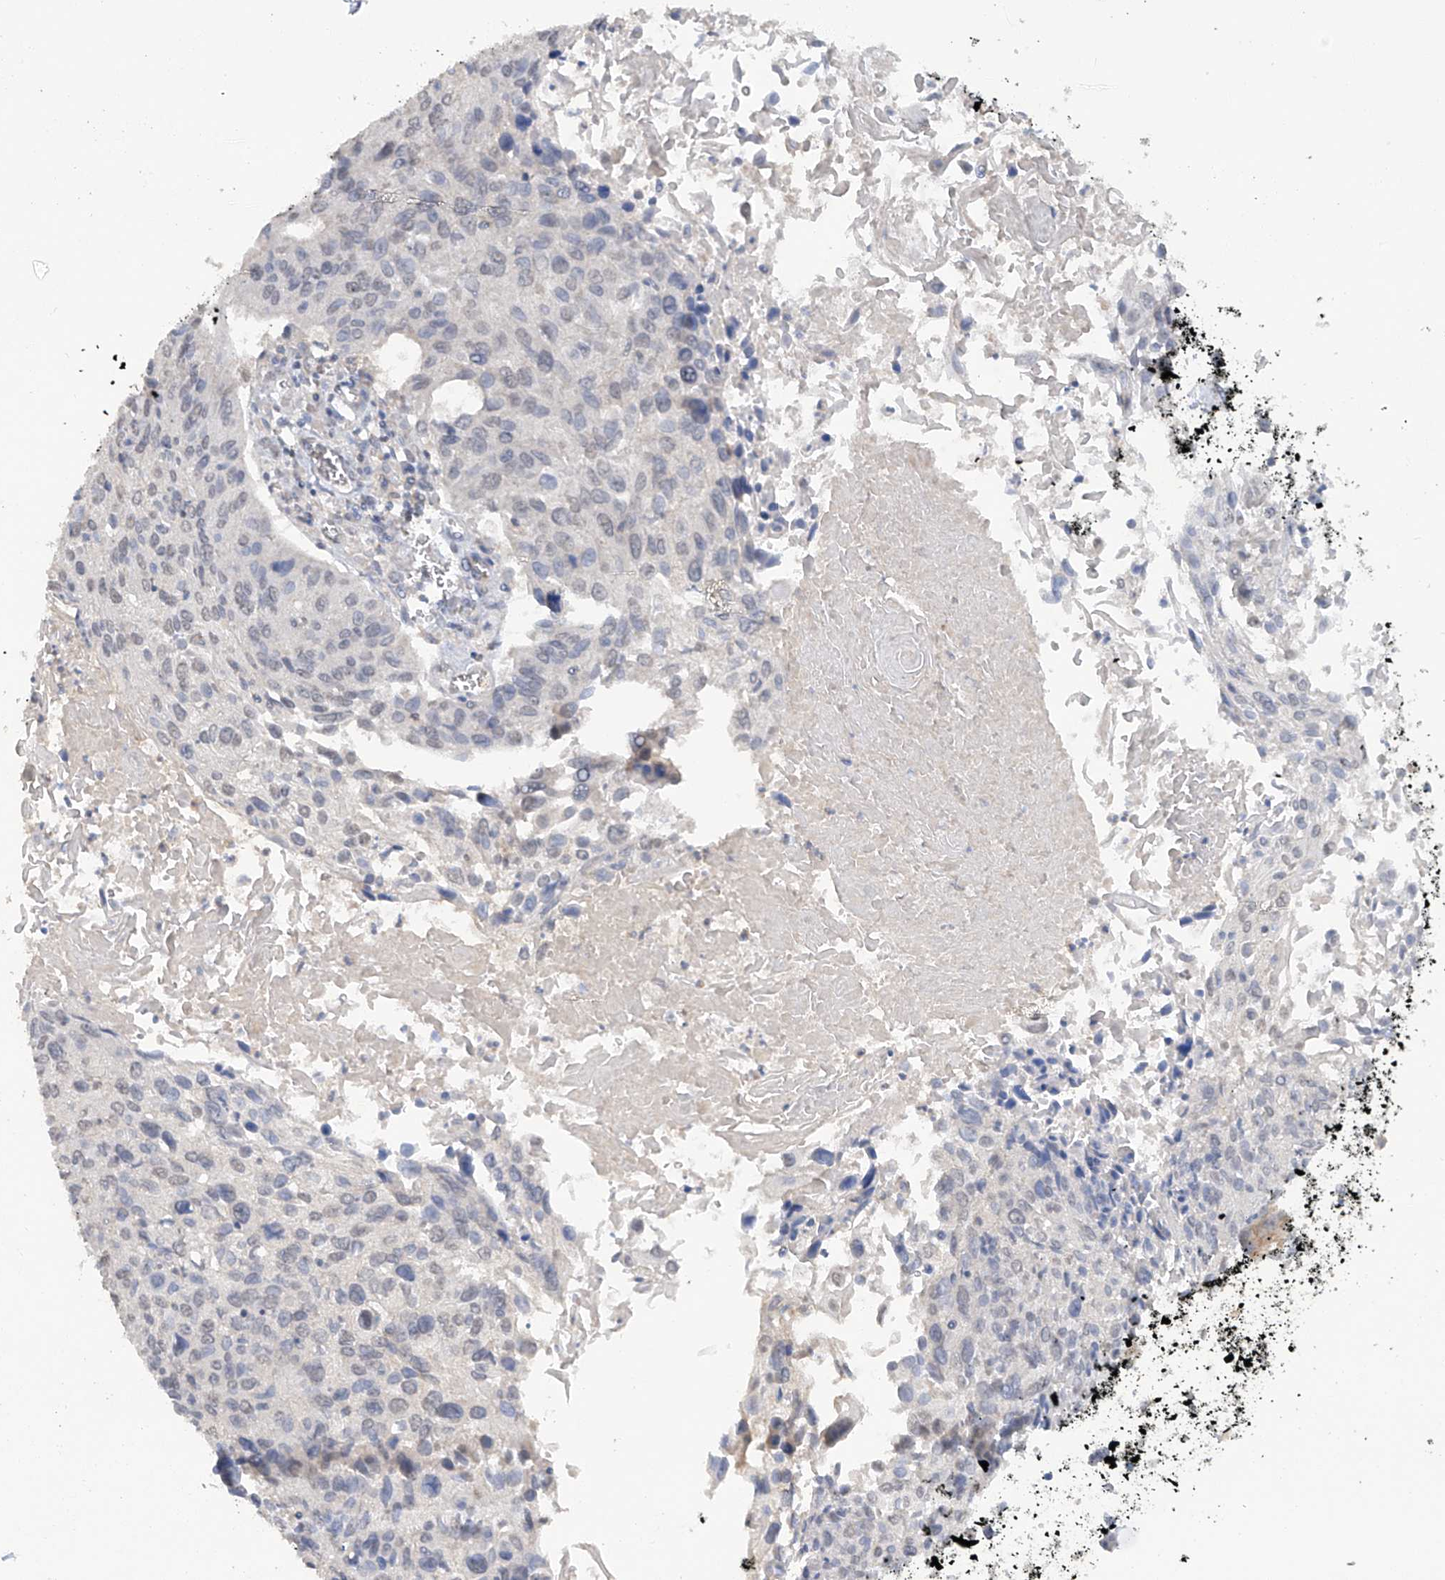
{"staining": {"intensity": "negative", "quantity": "none", "location": "none"}, "tissue": "cervical cancer", "cell_type": "Tumor cells", "image_type": "cancer", "snomed": [{"axis": "morphology", "description": "Squamous cell carcinoma, NOS"}, {"axis": "topography", "description": "Cervix"}], "caption": "Cervical squamous cell carcinoma stained for a protein using IHC displays no positivity tumor cells.", "gene": "HAS3", "patient": {"sex": "female", "age": 51}}